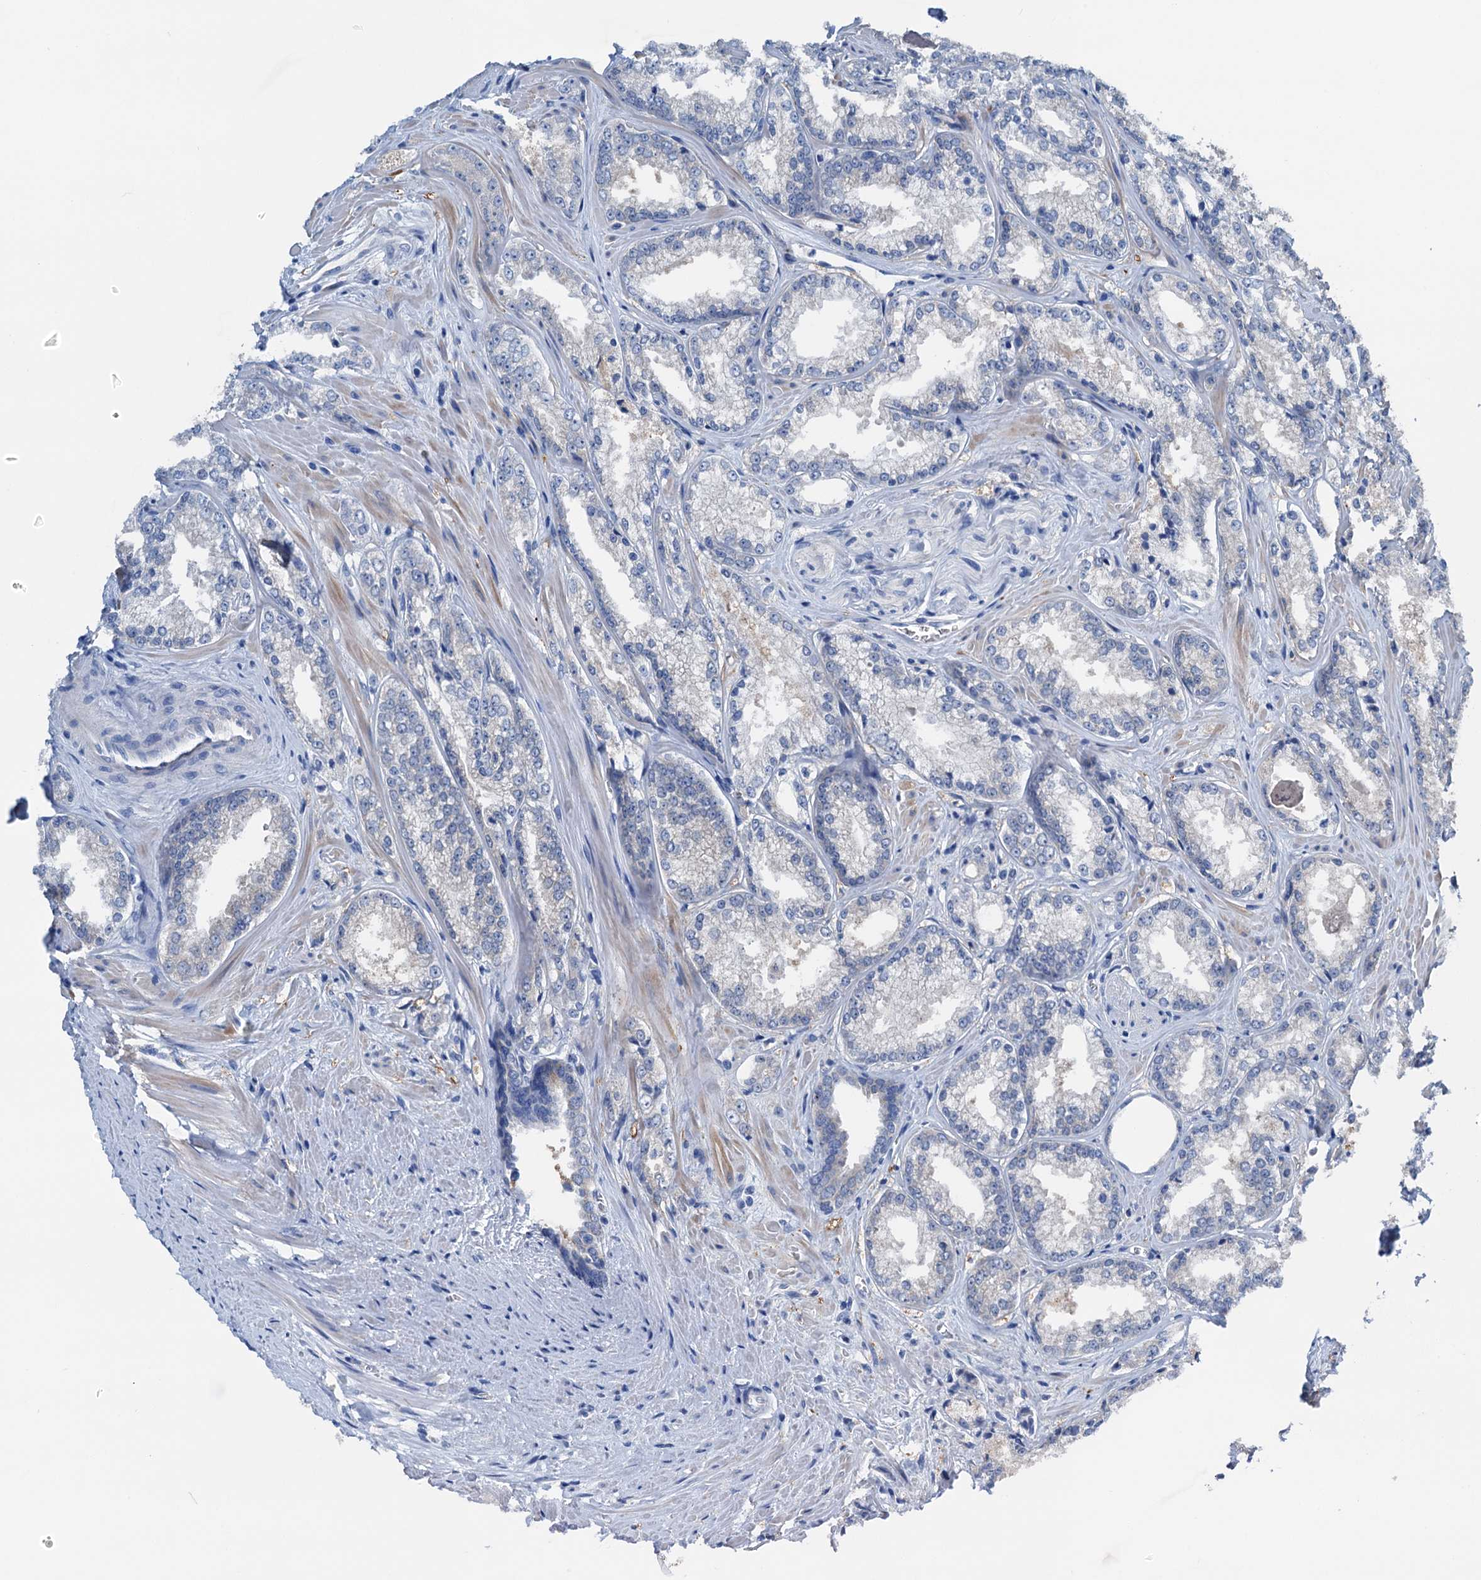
{"staining": {"intensity": "negative", "quantity": "none", "location": "none"}, "tissue": "prostate cancer", "cell_type": "Tumor cells", "image_type": "cancer", "snomed": [{"axis": "morphology", "description": "Adenocarcinoma, Low grade"}, {"axis": "topography", "description": "Prostate"}], "caption": "Micrograph shows no protein staining in tumor cells of prostate cancer tissue. Brightfield microscopy of immunohistochemistry stained with DAB (3,3'-diaminobenzidine) (brown) and hematoxylin (blue), captured at high magnification.", "gene": "C1QTNF4", "patient": {"sex": "male", "age": 47}}